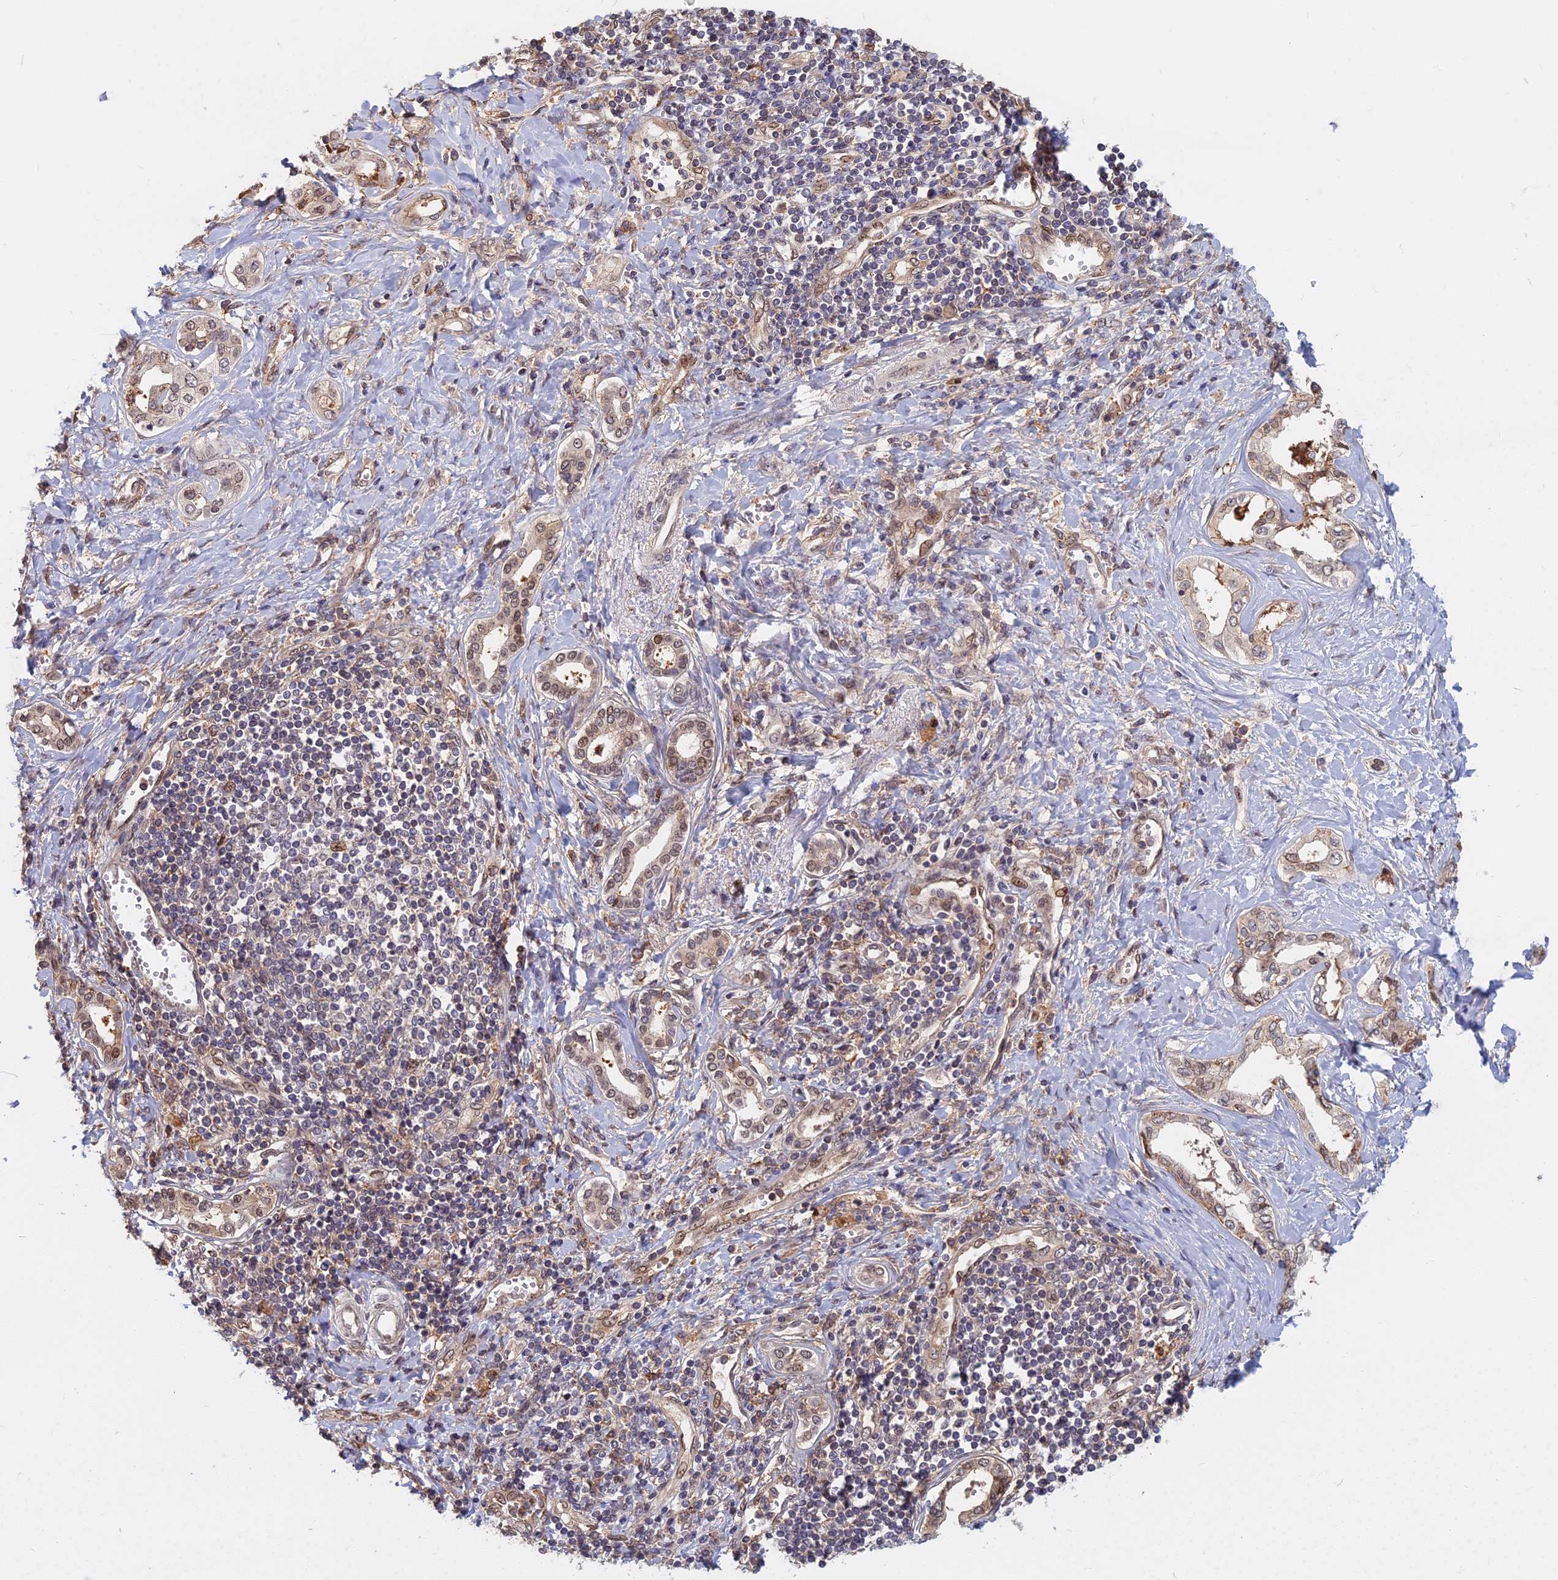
{"staining": {"intensity": "moderate", "quantity": ">75%", "location": "cytoplasmic/membranous,nuclear"}, "tissue": "liver cancer", "cell_type": "Tumor cells", "image_type": "cancer", "snomed": [{"axis": "morphology", "description": "Cholangiocarcinoma"}, {"axis": "topography", "description": "Liver"}], "caption": "A photomicrograph of liver cancer stained for a protein reveals moderate cytoplasmic/membranous and nuclear brown staining in tumor cells.", "gene": "SPG11", "patient": {"sex": "female", "age": 77}}